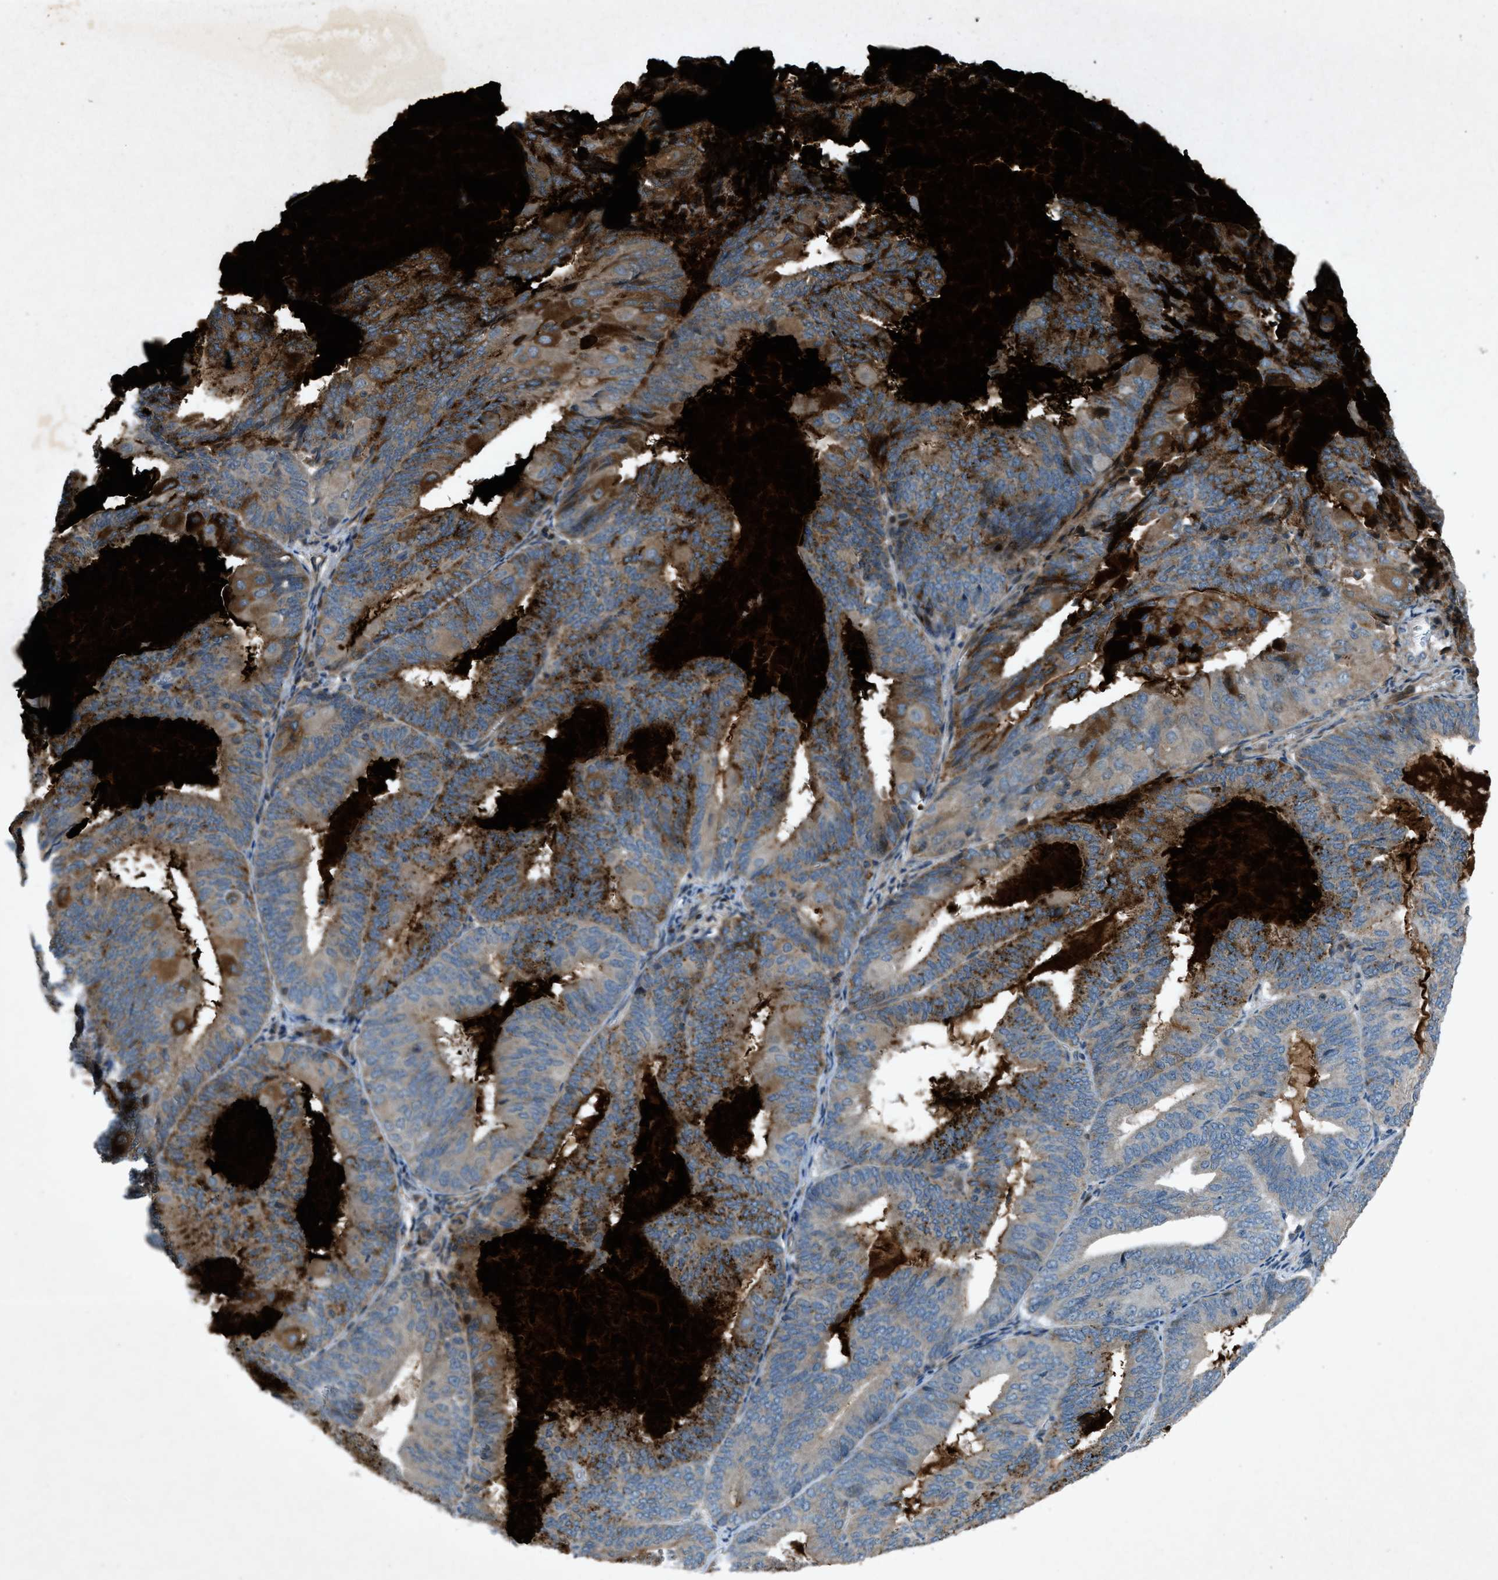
{"staining": {"intensity": "moderate", "quantity": "25%-75%", "location": "cytoplasmic/membranous"}, "tissue": "endometrial cancer", "cell_type": "Tumor cells", "image_type": "cancer", "snomed": [{"axis": "morphology", "description": "Adenocarcinoma, NOS"}, {"axis": "topography", "description": "Endometrium"}], "caption": "This image demonstrates immunohistochemistry (IHC) staining of human endometrial cancer (adenocarcinoma), with medium moderate cytoplasmic/membranous staining in about 25%-75% of tumor cells.", "gene": "CLEC2D", "patient": {"sex": "female", "age": 81}}